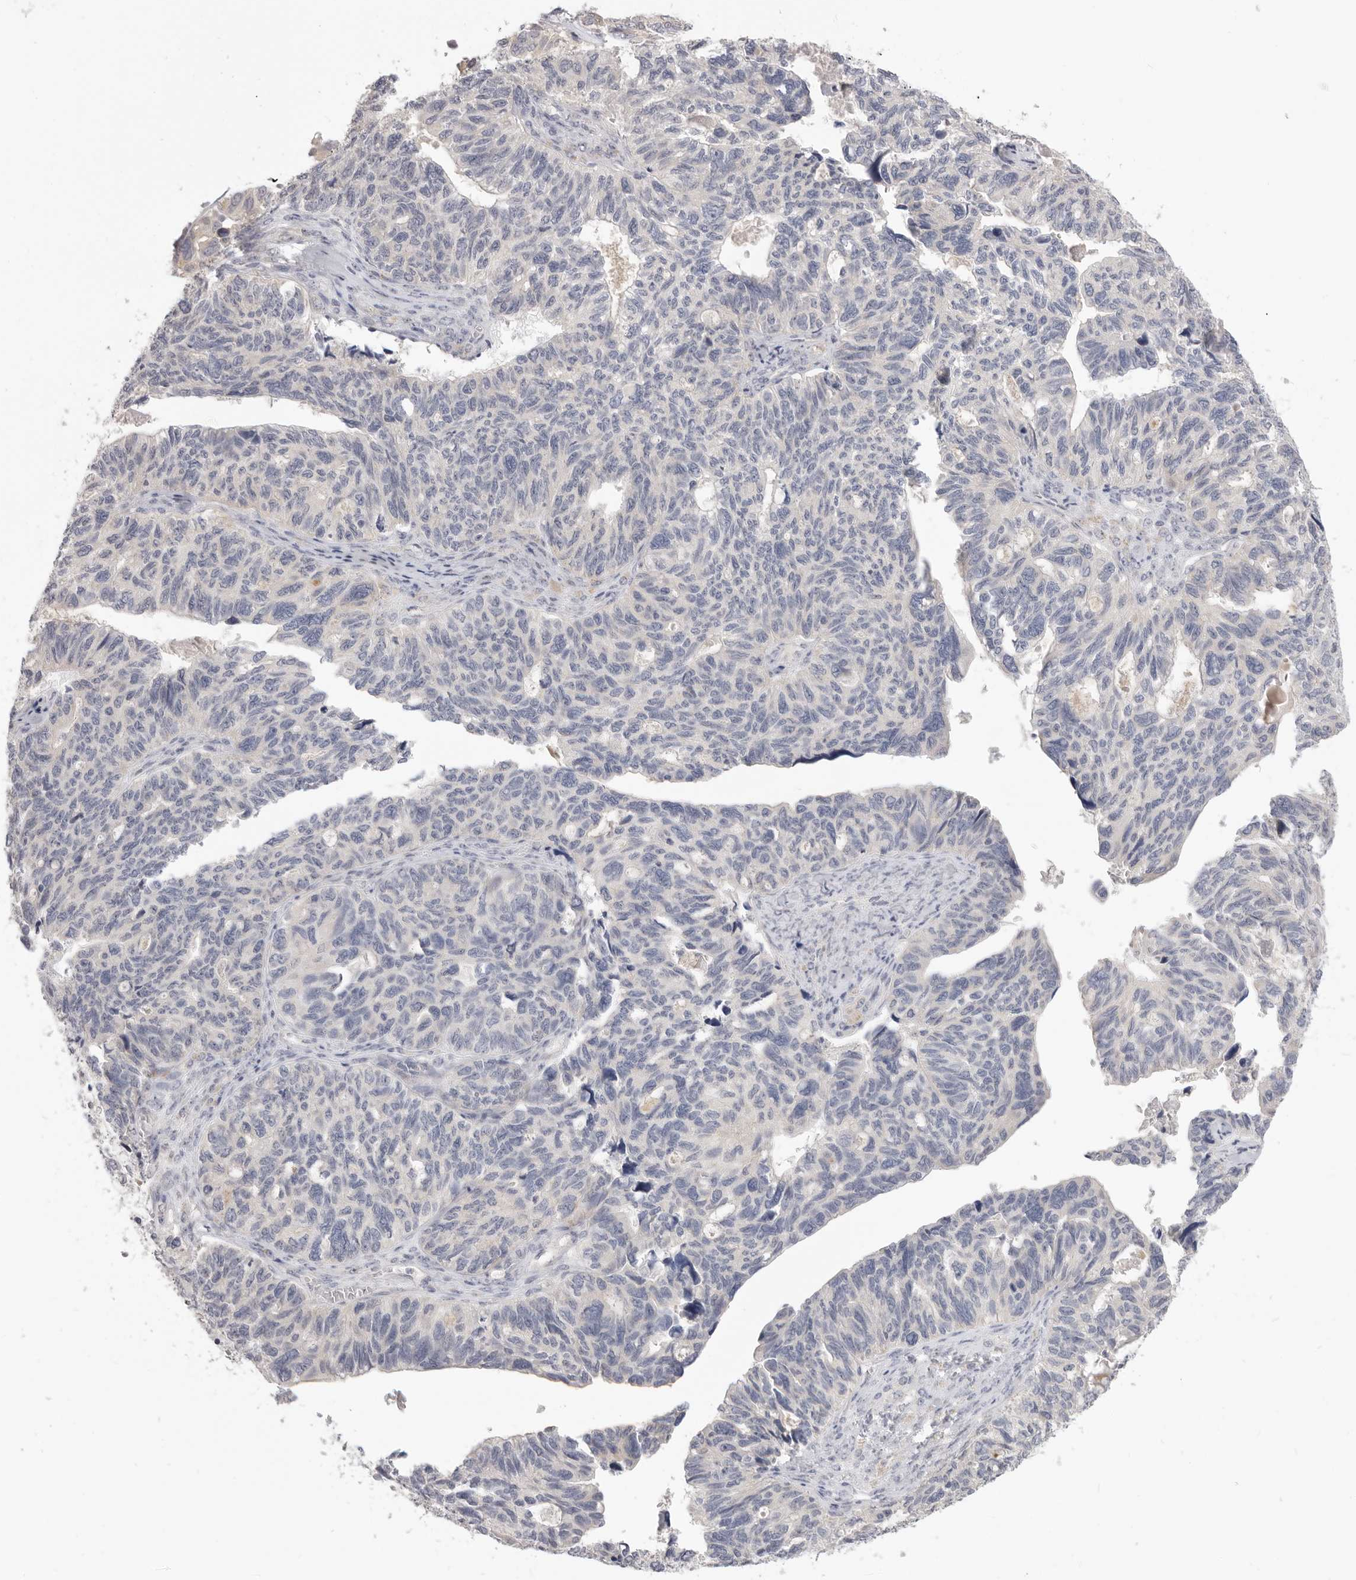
{"staining": {"intensity": "negative", "quantity": "none", "location": "none"}, "tissue": "ovarian cancer", "cell_type": "Tumor cells", "image_type": "cancer", "snomed": [{"axis": "morphology", "description": "Cystadenocarcinoma, serous, NOS"}, {"axis": "topography", "description": "Ovary"}], "caption": "DAB (3,3'-diaminobenzidine) immunohistochemical staining of ovarian serous cystadenocarcinoma demonstrates no significant positivity in tumor cells. The staining is performed using DAB (3,3'-diaminobenzidine) brown chromogen with nuclei counter-stained in using hematoxylin.", "gene": "XIRP1", "patient": {"sex": "female", "age": 79}}